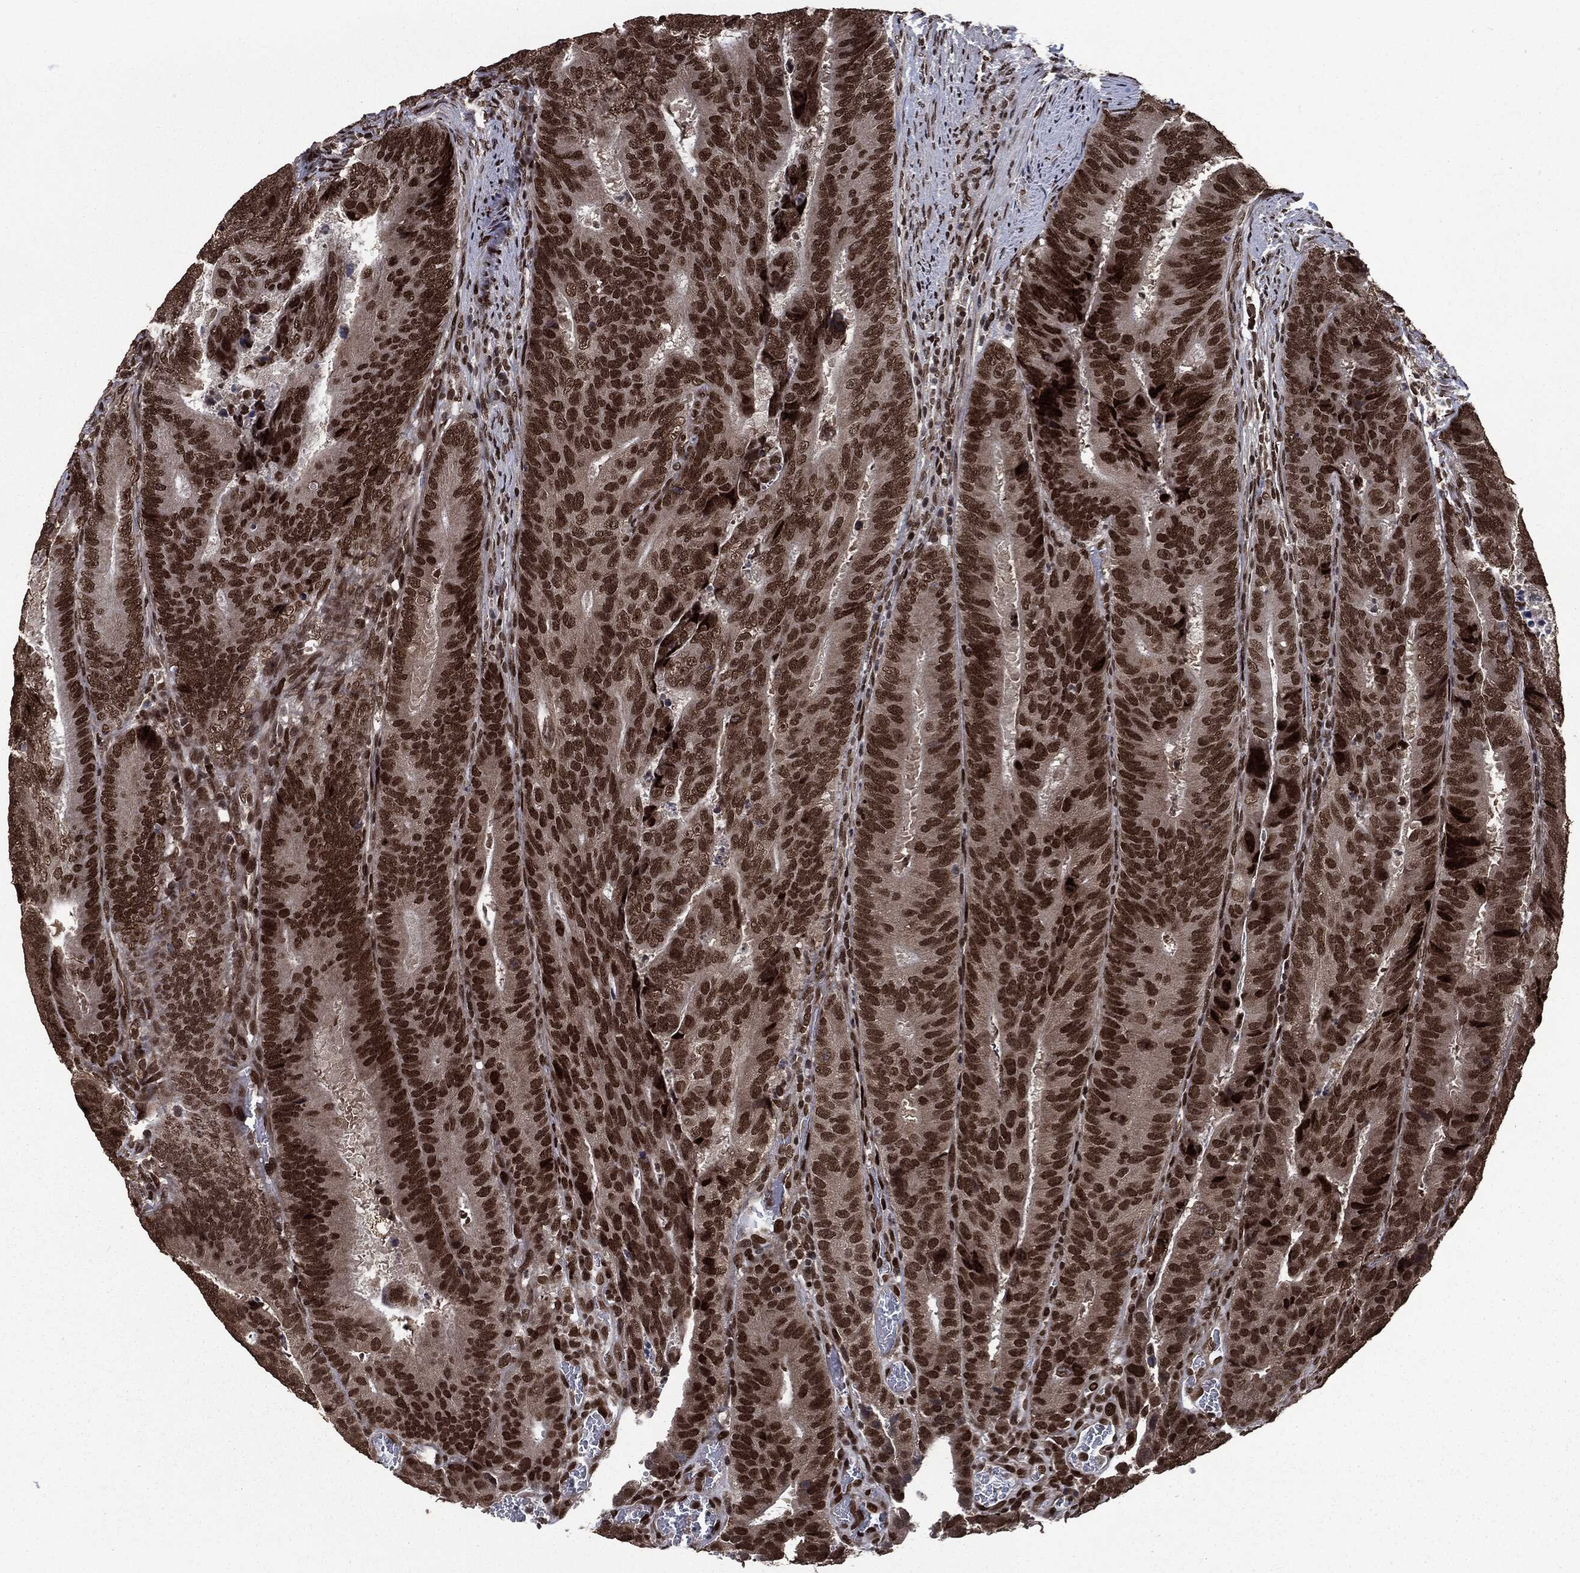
{"staining": {"intensity": "strong", "quantity": ">75%", "location": "nuclear"}, "tissue": "colorectal cancer", "cell_type": "Tumor cells", "image_type": "cancer", "snomed": [{"axis": "morphology", "description": "Adenocarcinoma, NOS"}, {"axis": "topography", "description": "Colon"}], "caption": "Colorectal cancer tissue exhibits strong nuclear expression in approximately >75% of tumor cells, visualized by immunohistochemistry. (Stains: DAB in brown, nuclei in blue, Microscopy: brightfield microscopy at high magnification).", "gene": "DVL2", "patient": {"sex": "female", "age": 48}}